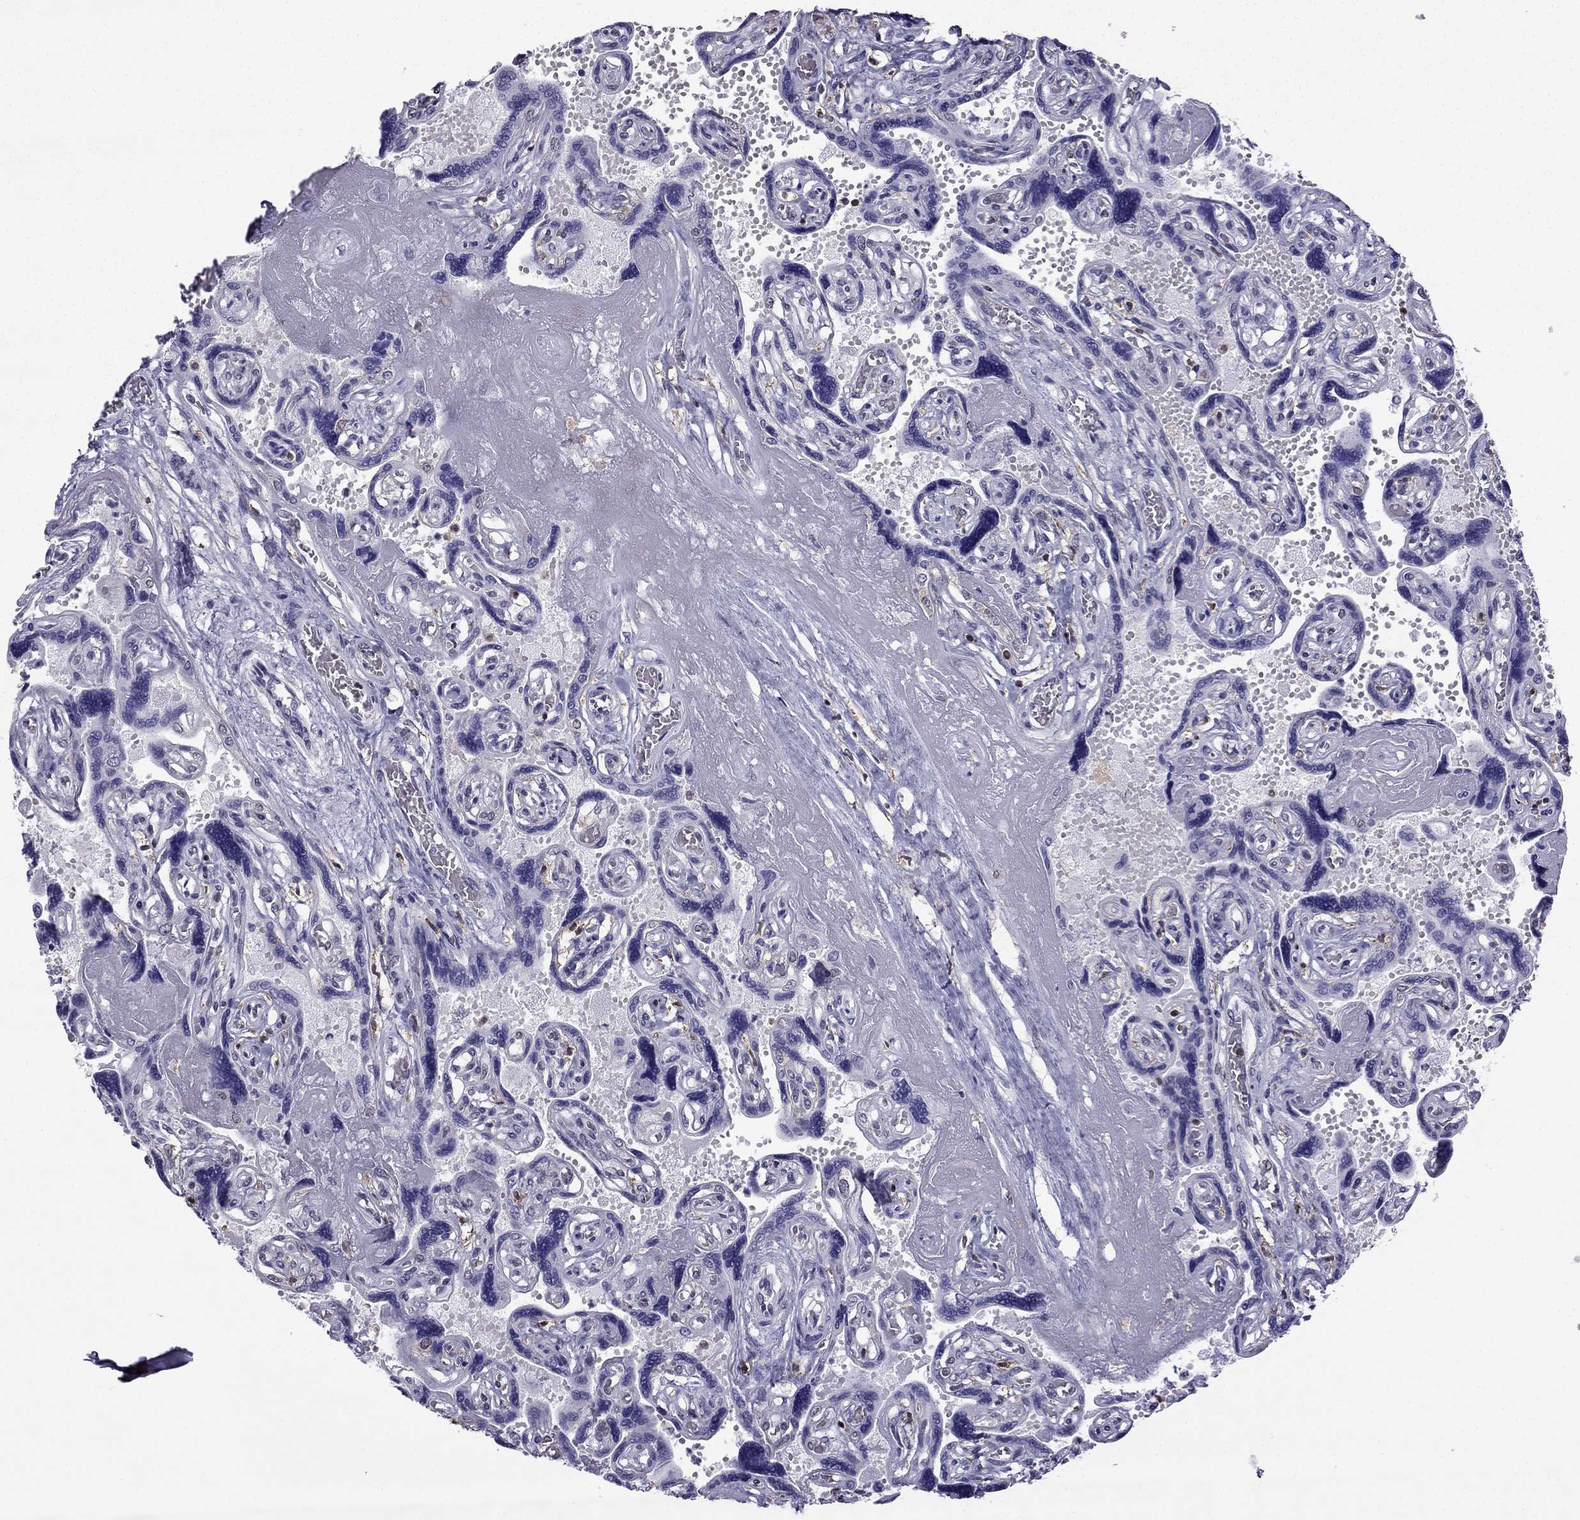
{"staining": {"intensity": "weak", "quantity": "<25%", "location": "nuclear"}, "tissue": "placenta", "cell_type": "Decidual cells", "image_type": "normal", "snomed": [{"axis": "morphology", "description": "Normal tissue, NOS"}, {"axis": "topography", "description": "Placenta"}], "caption": "Decidual cells are negative for protein expression in normal human placenta. (DAB (3,3'-diaminobenzidine) immunohistochemistry, high magnification).", "gene": "CCK", "patient": {"sex": "female", "age": 32}}